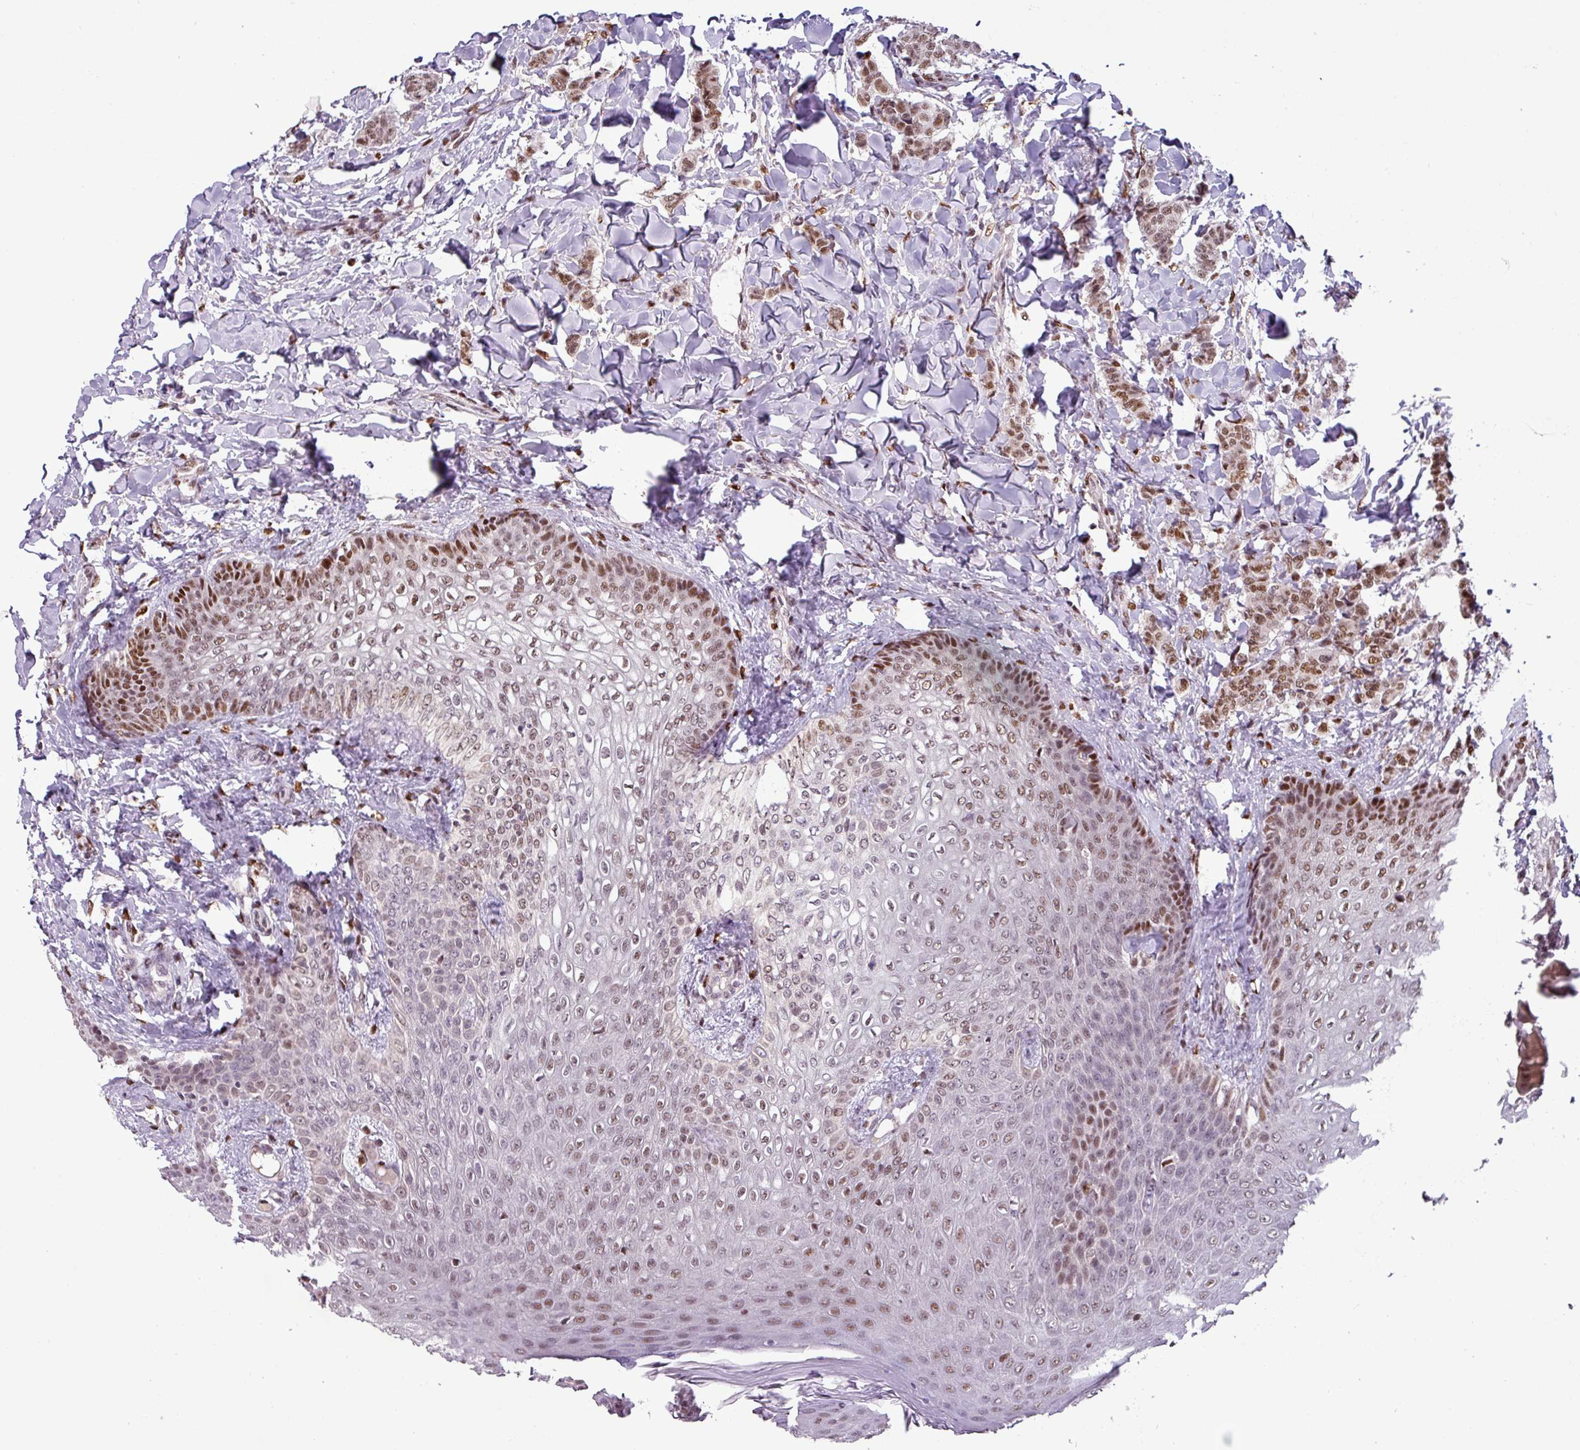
{"staining": {"intensity": "moderate", "quantity": ">75%", "location": "nuclear"}, "tissue": "breast cancer", "cell_type": "Tumor cells", "image_type": "cancer", "snomed": [{"axis": "morphology", "description": "Duct carcinoma"}, {"axis": "topography", "description": "Breast"}], "caption": "IHC (DAB (3,3'-diaminobenzidine)) staining of human breast cancer (invasive ductal carcinoma) displays moderate nuclear protein expression in about >75% of tumor cells.", "gene": "IRF2BPL", "patient": {"sex": "female", "age": 40}}